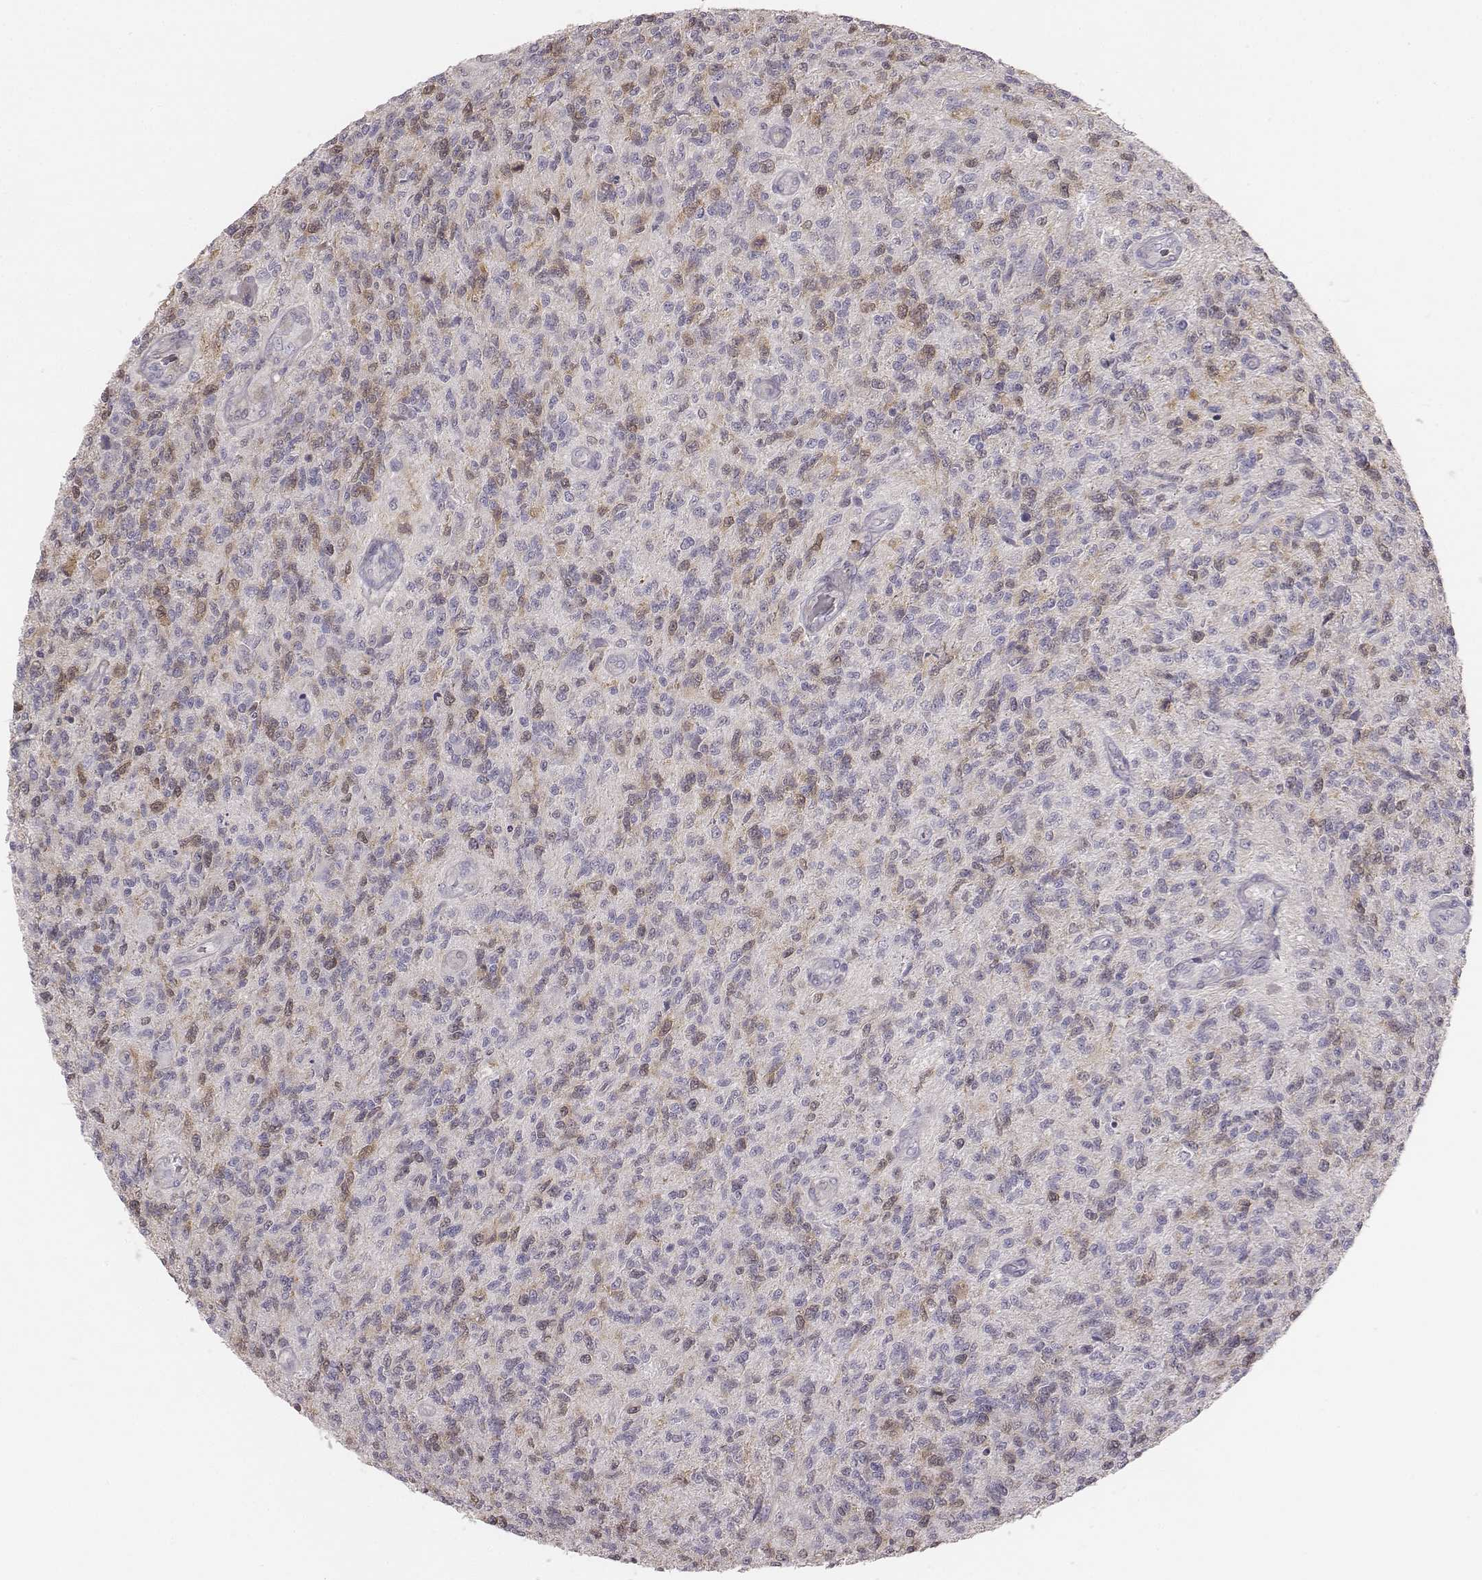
{"staining": {"intensity": "negative", "quantity": "none", "location": "none"}, "tissue": "glioma", "cell_type": "Tumor cells", "image_type": "cancer", "snomed": [{"axis": "morphology", "description": "Glioma, malignant, High grade"}, {"axis": "topography", "description": "Brain"}], "caption": "A photomicrograph of glioma stained for a protein exhibits no brown staining in tumor cells.", "gene": "PBK", "patient": {"sex": "male", "age": 56}}